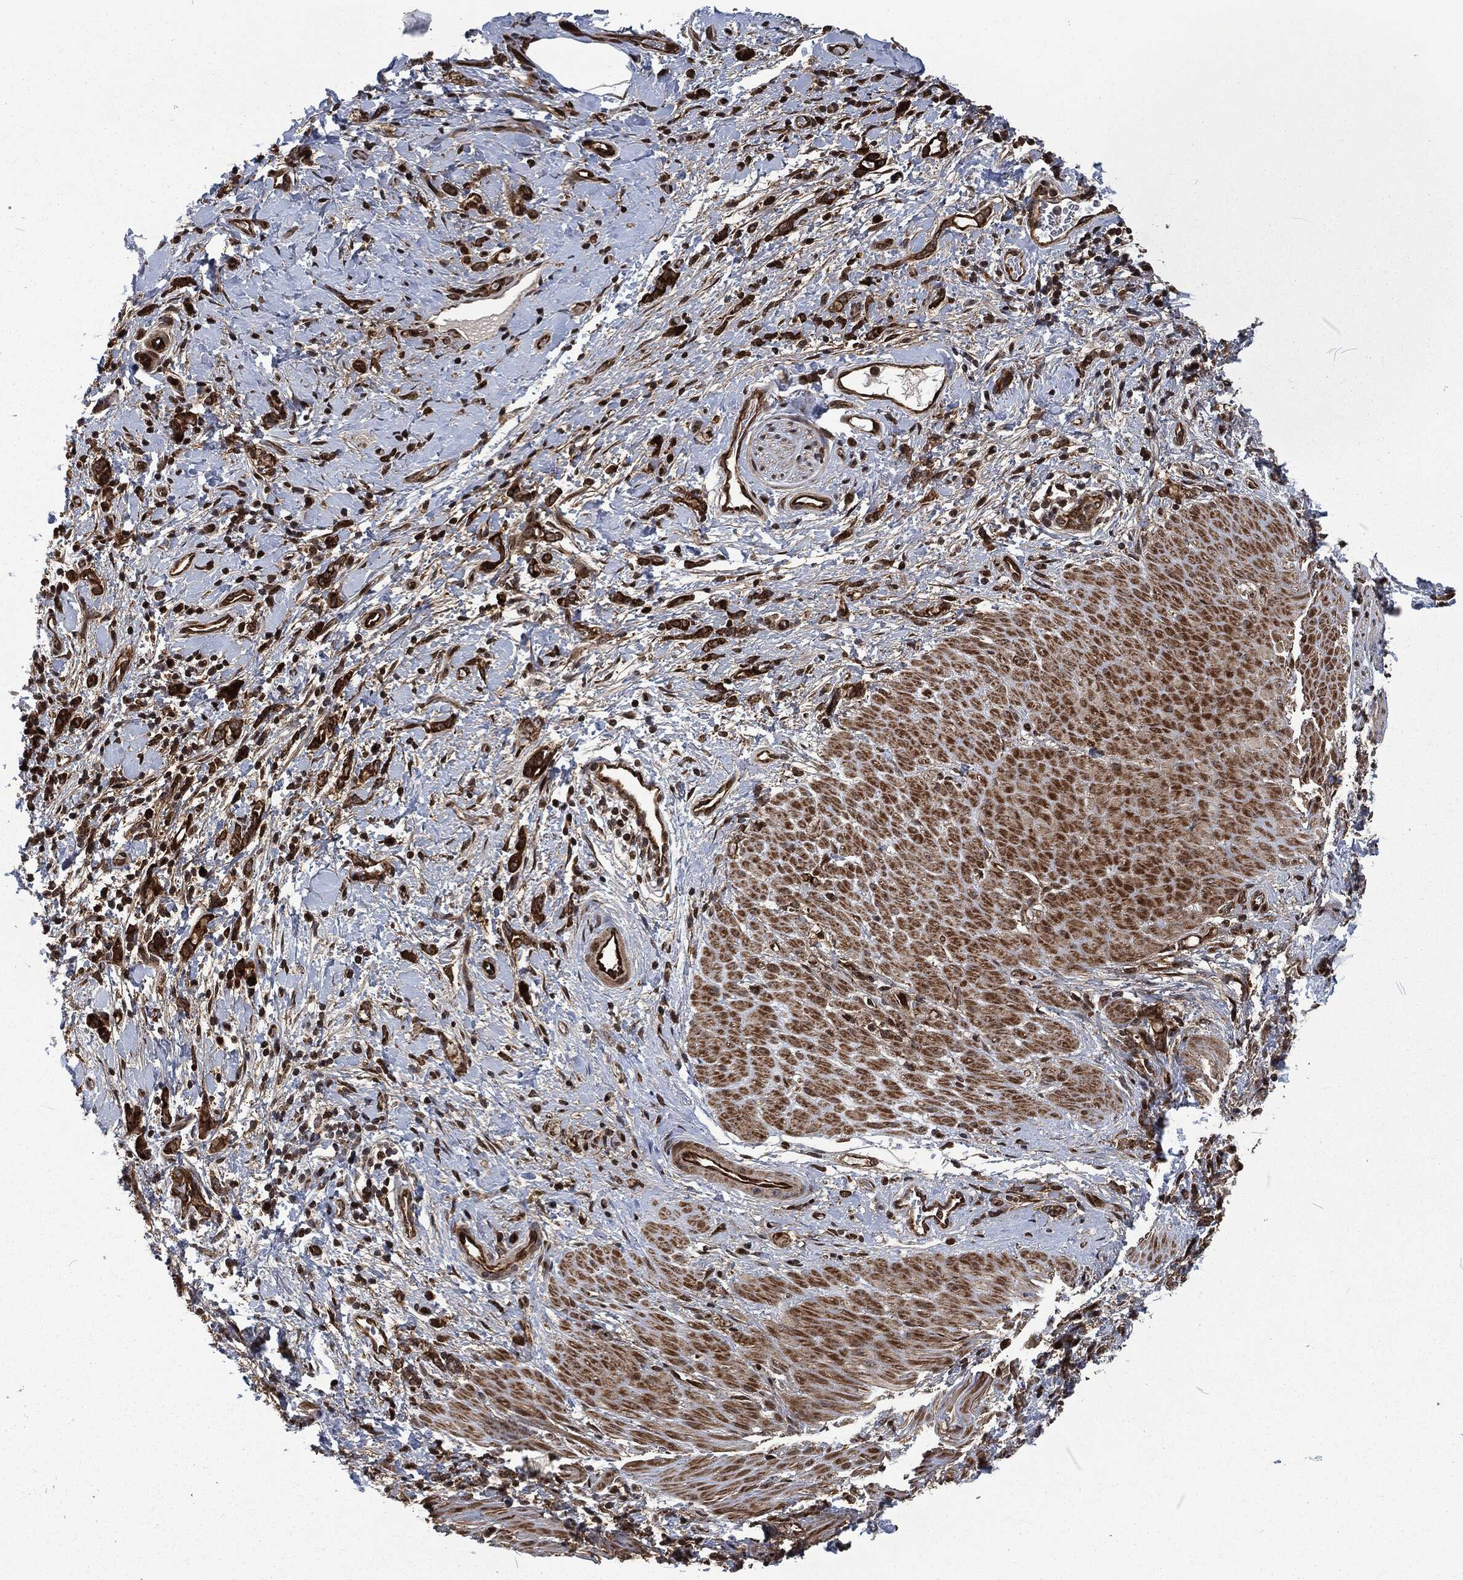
{"staining": {"intensity": "strong", "quantity": ">75%", "location": "cytoplasmic/membranous"}, "tissue": "stomach cancer", "cell_type": "Tumor cells", "image_type": "cancer", "snomed": [{"axis": "morphology", "description": "Normal tissue, NOS"}, {"axis": "morphology", "description": "Adenocarcinoma, NOS"}, {"axis": "topography", "description": "Stomach"}], "caption": "Immunohistochemistry (IHC) of human stomach adenocarcinoma exhibits high levels of strong cytoplasmic/membranous staining in about >75% of tumor cells. Using DAB (3,3'-diaminobenzidine) (brown) and hematoxylin (blue) stains, captured at high magnification using brightfield microscopy.", "gene": "CMPK2", "patient": {"sex": "male", "age": 67}}